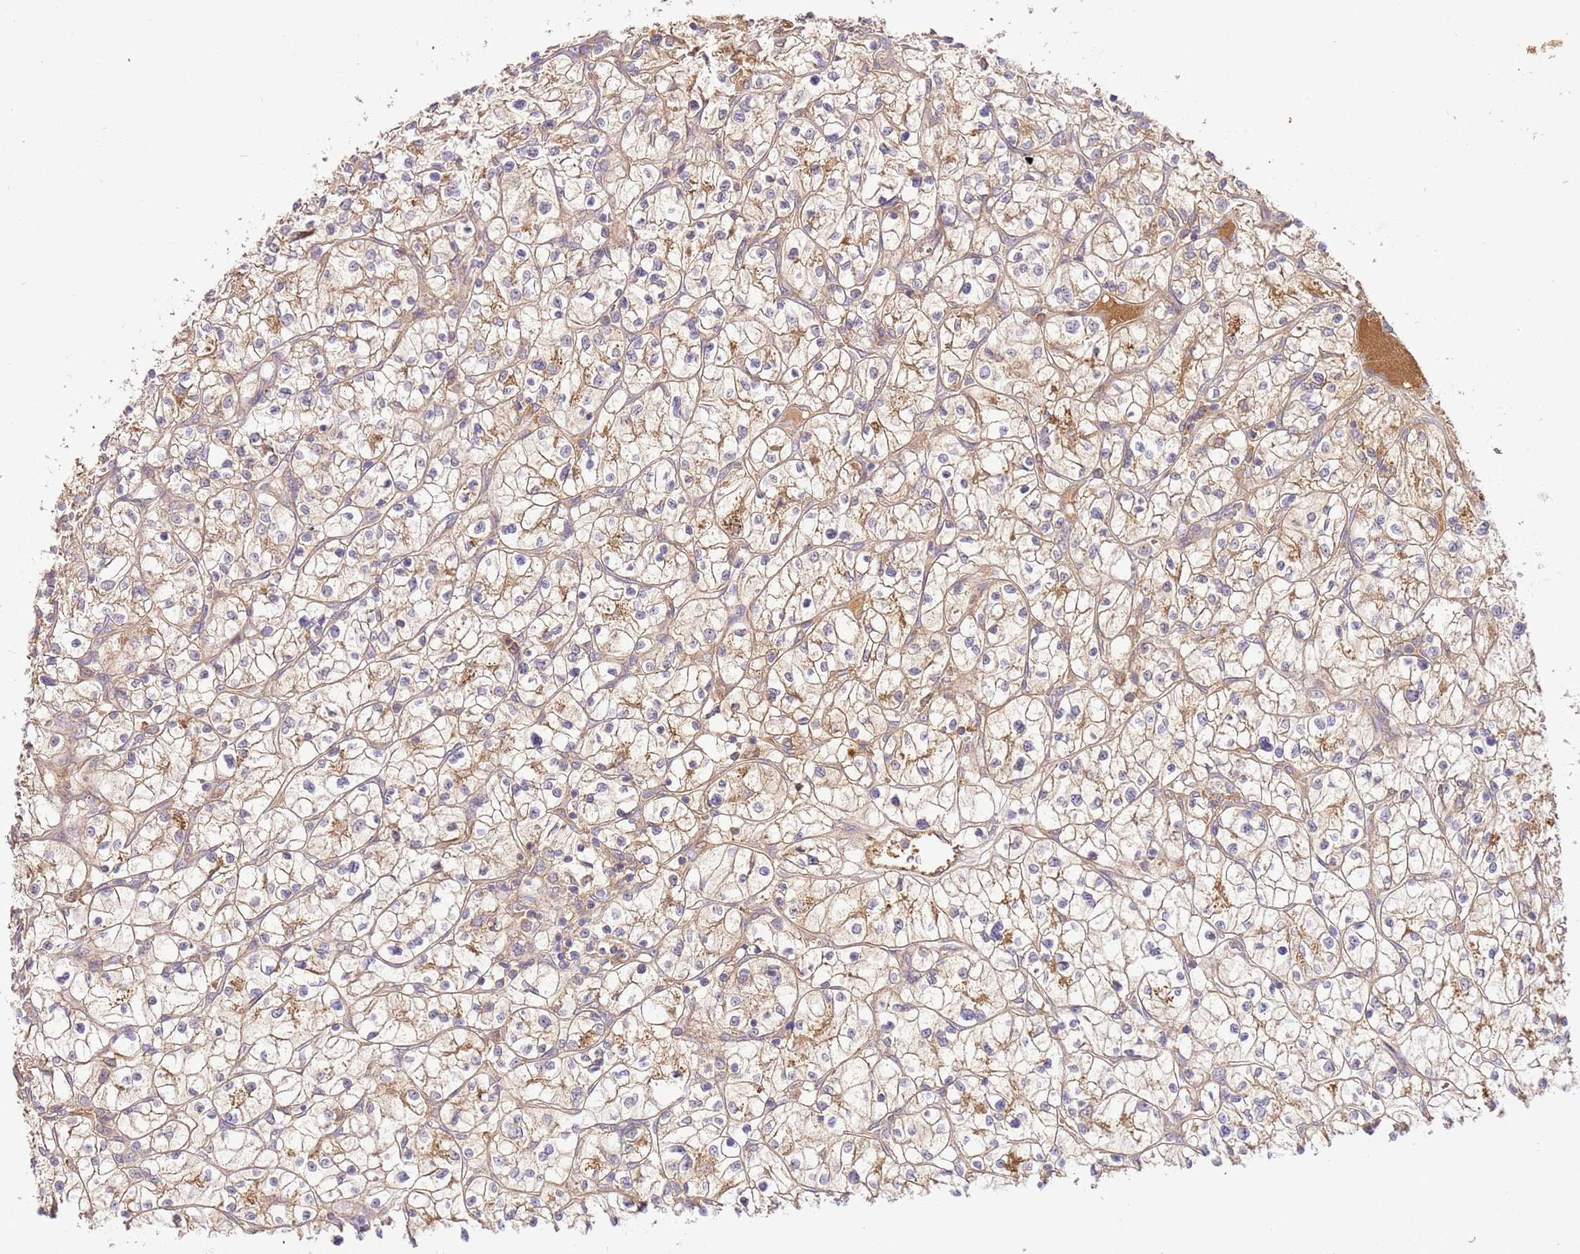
{"staining": {"intensity": "weak", "quantity": ">75%", "location": "cytoplasmic/membranous"}, "tissue": "renal cancer", "cell_type": "Tumor cells", "image_type": "cancer", "snomed": [{"axis": "morphology", "description": "Adenocarcinoma, NOS"}, {"axis": "topography", "description": "Kidney"}], "caption": "Protein staining of renal cancer (adenocarcinoma) tissue reveals weak cytoplasmic/membranous staining in about >75% of tumor cells. The staining was performed using DAB, with brown indicating positive protein expression. Nuclei are stained blue with hematoxylin.", "gene": "C8G", "patient": {"sex": "female", "age": 64}}